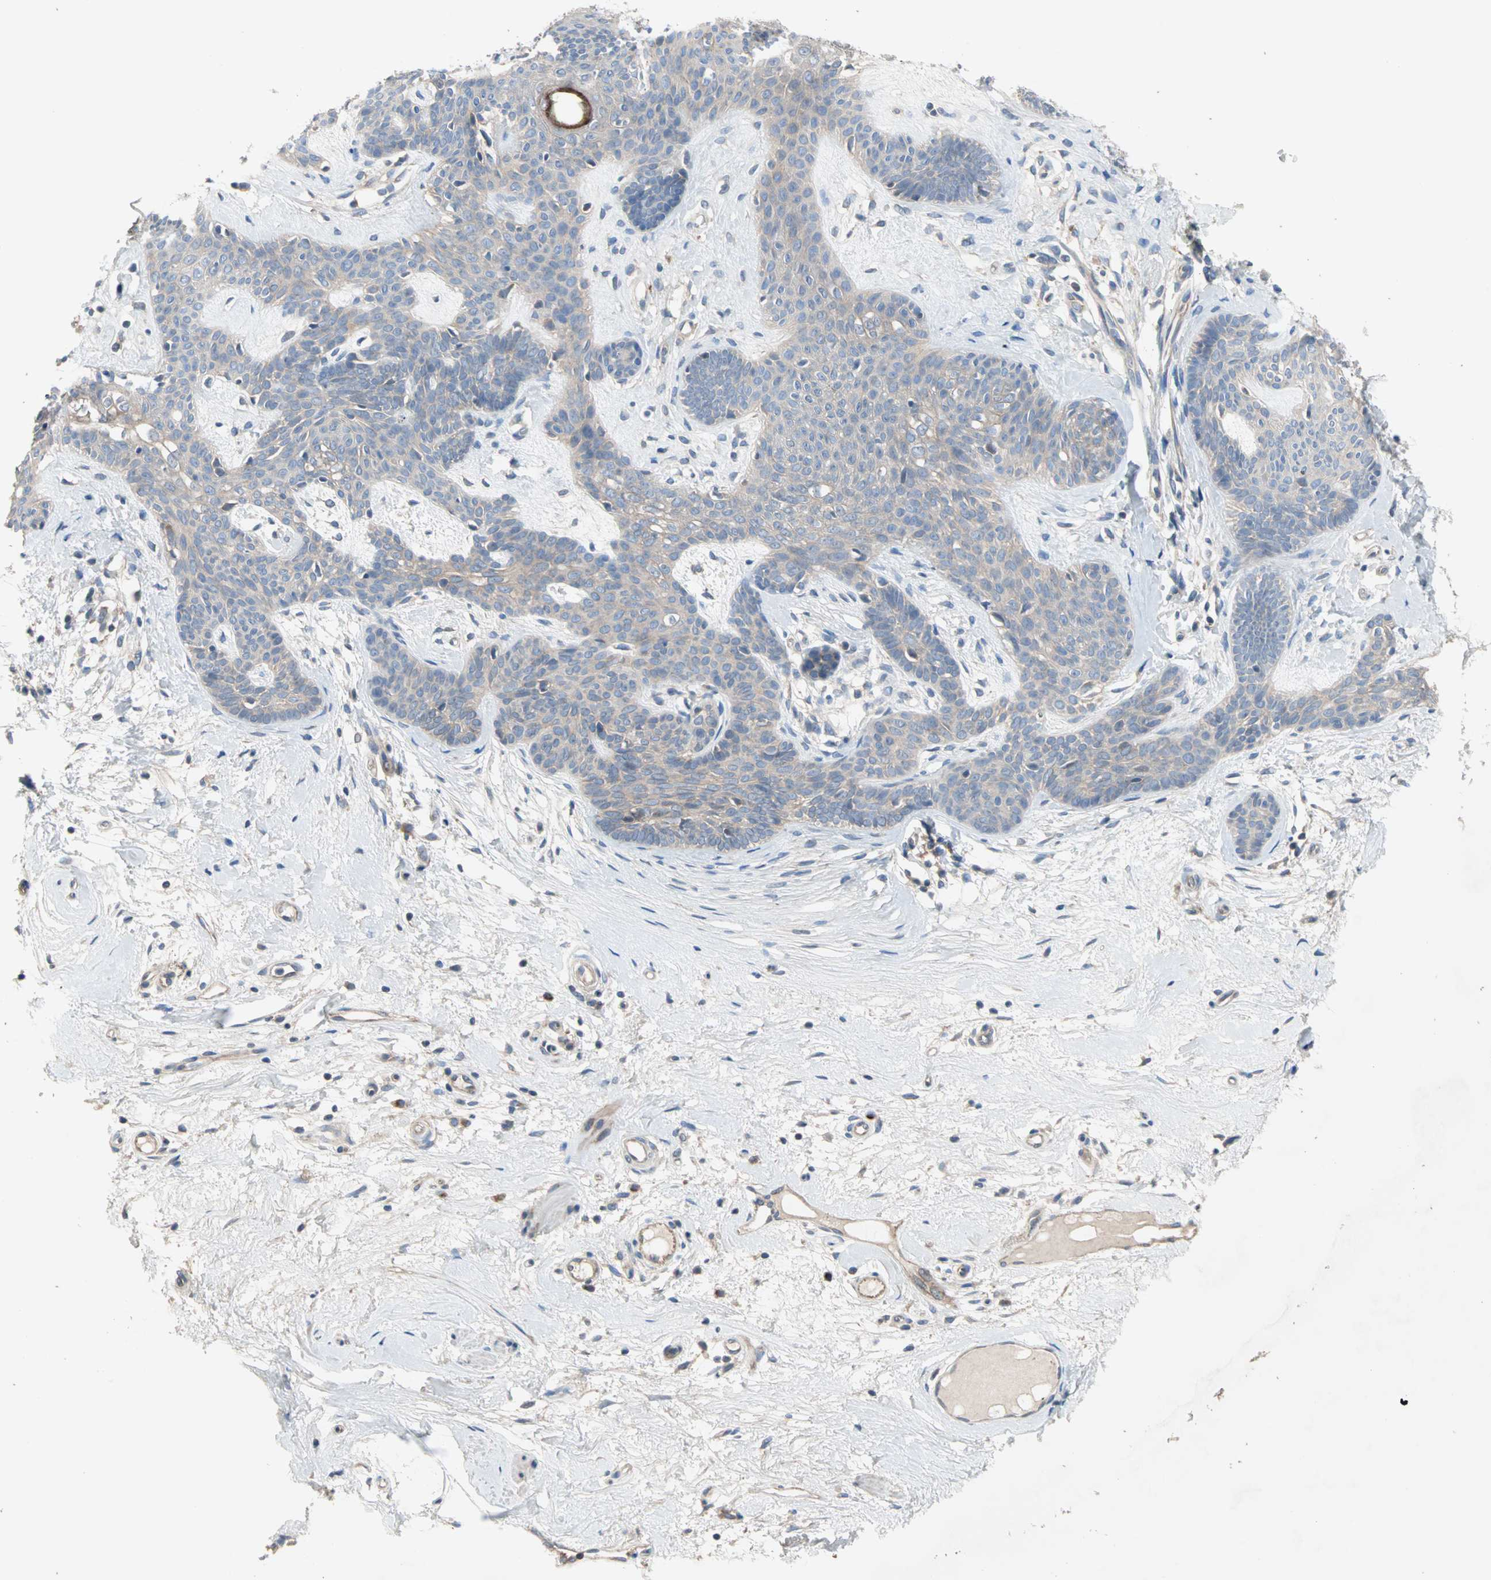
{"staining": {"intensity": "weak", "quantity": "<25%", "location": "cytoplasmic/membranous"}, "tissue": "skin cancer", "cell_type": "Tumor cells", "image_type": "cancer", "snomed": [{"axis": "morphology", "description": "Developmental malformation"}, {"axis": "morphology", "description": "Basal cell carcinoma"}, {"axis": "topography", "description": "Skin"}], "caption": "High magnification brightfield microscopy of basal cell carcinoma (skin) stained with DAB (3,3'-diaminobenzidine) (brown) and counterstained with hematoxylin (blue): tumor cells show no significant positivity. Nuclei are stained in blue.", "gene": "PDE8A", "patient": {"sex": "female", "age": 62}}